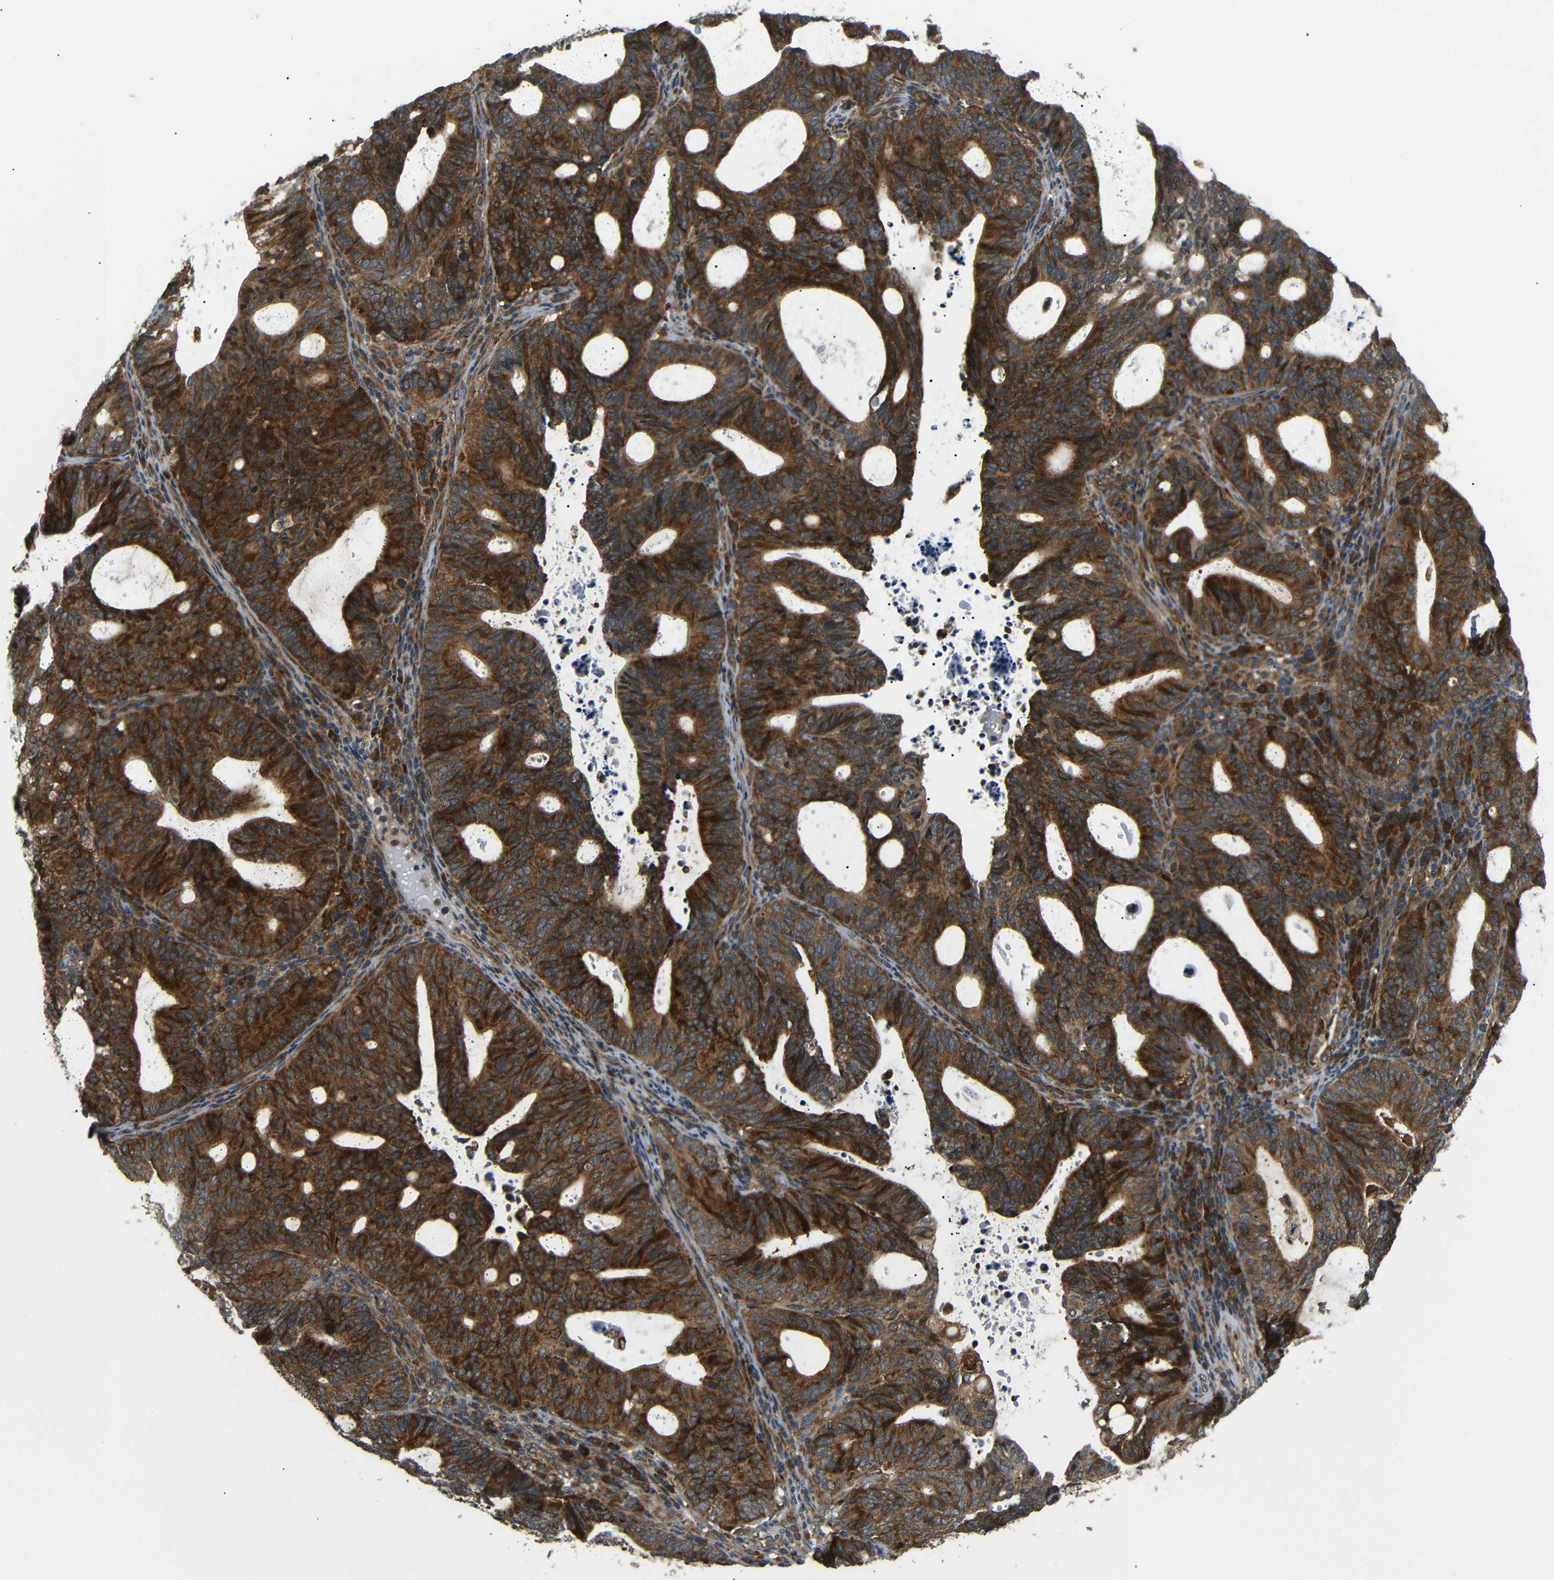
{"staining": {"intensity": "strong", "quantity": ">75%", "location": "cytoplasmic/membranous"}, "tissue": "endometrial cancer", "cell_type": "Tumor cells", "image_type": "cancer", "snomed": [{"axis": "morphology", "description": "Adenocarcinoma, NOS"}, {"axis": "topography", "description": "Uterus"}], "caption": "Tumor cells reveal strong cytoplasmic/membranous positivity in about >75% of cells in adenocarcinoma (endometrial).", "gene": "EPHB2", "patient": {"sex": "female", "age": 83}}